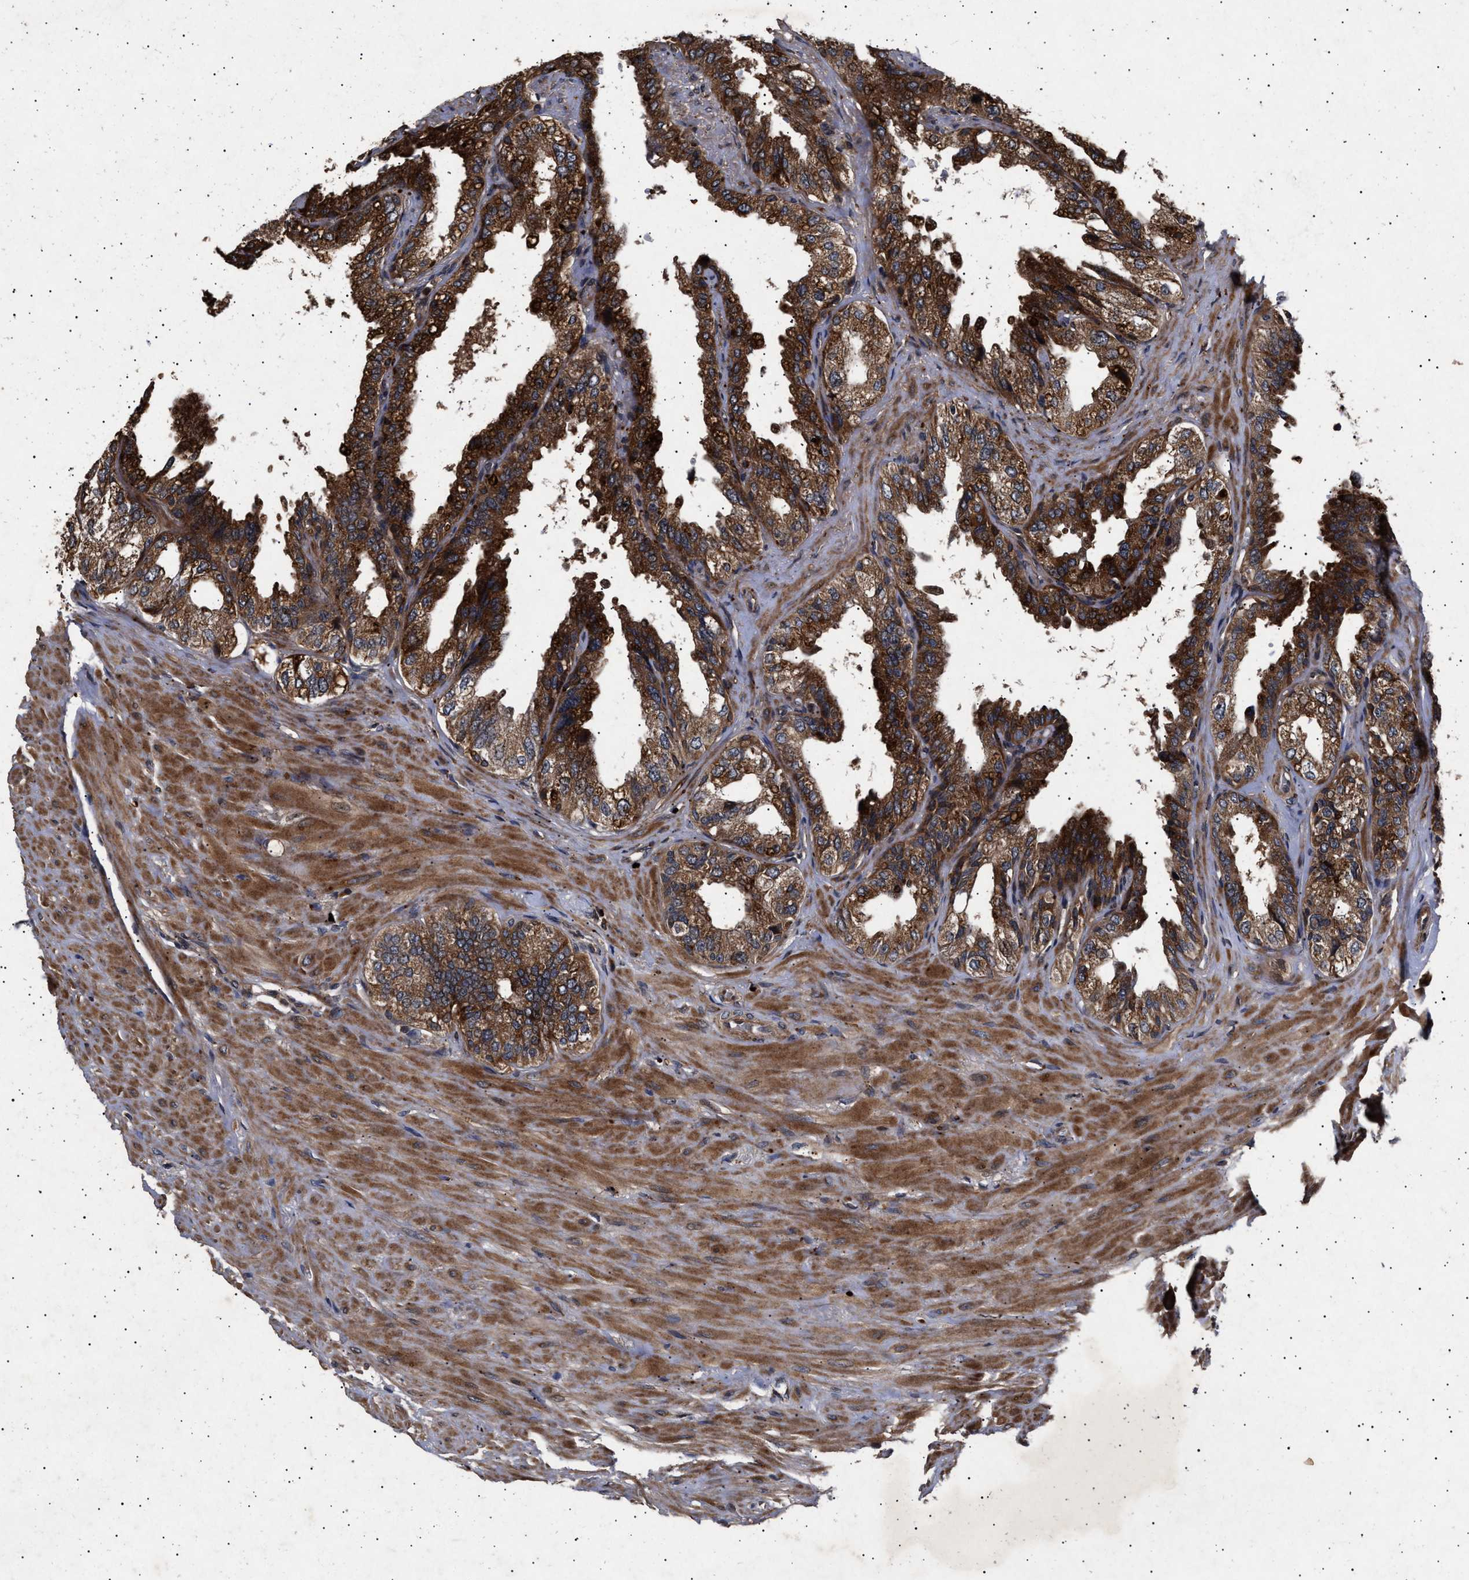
{"staining": {"intensity": "strong", "quantity": ">75%", "location": "cytoplasmic/membranous"}, "tissue": "seminal vesicle", "cell_type": "Glandular cells", "image_type": "normal", "snomed": [{"axis": "morphology", "description": "Normal tissue, NOS"}, {"axis": "topography", "description": "Seminal veicle"}], "caption": "Brown immunohistochemical staining in unremarkable seminal vesicle shows strong cytoplasmic/membranous expression in approximately >75% of glandular cells. The staining is performed using DAB brown chromogen to label protein expression. The nuclei are counter-stained blue using hematoxylin.", "gene": "ITGB5", "patient": {"sex": "male", "age": 68}}